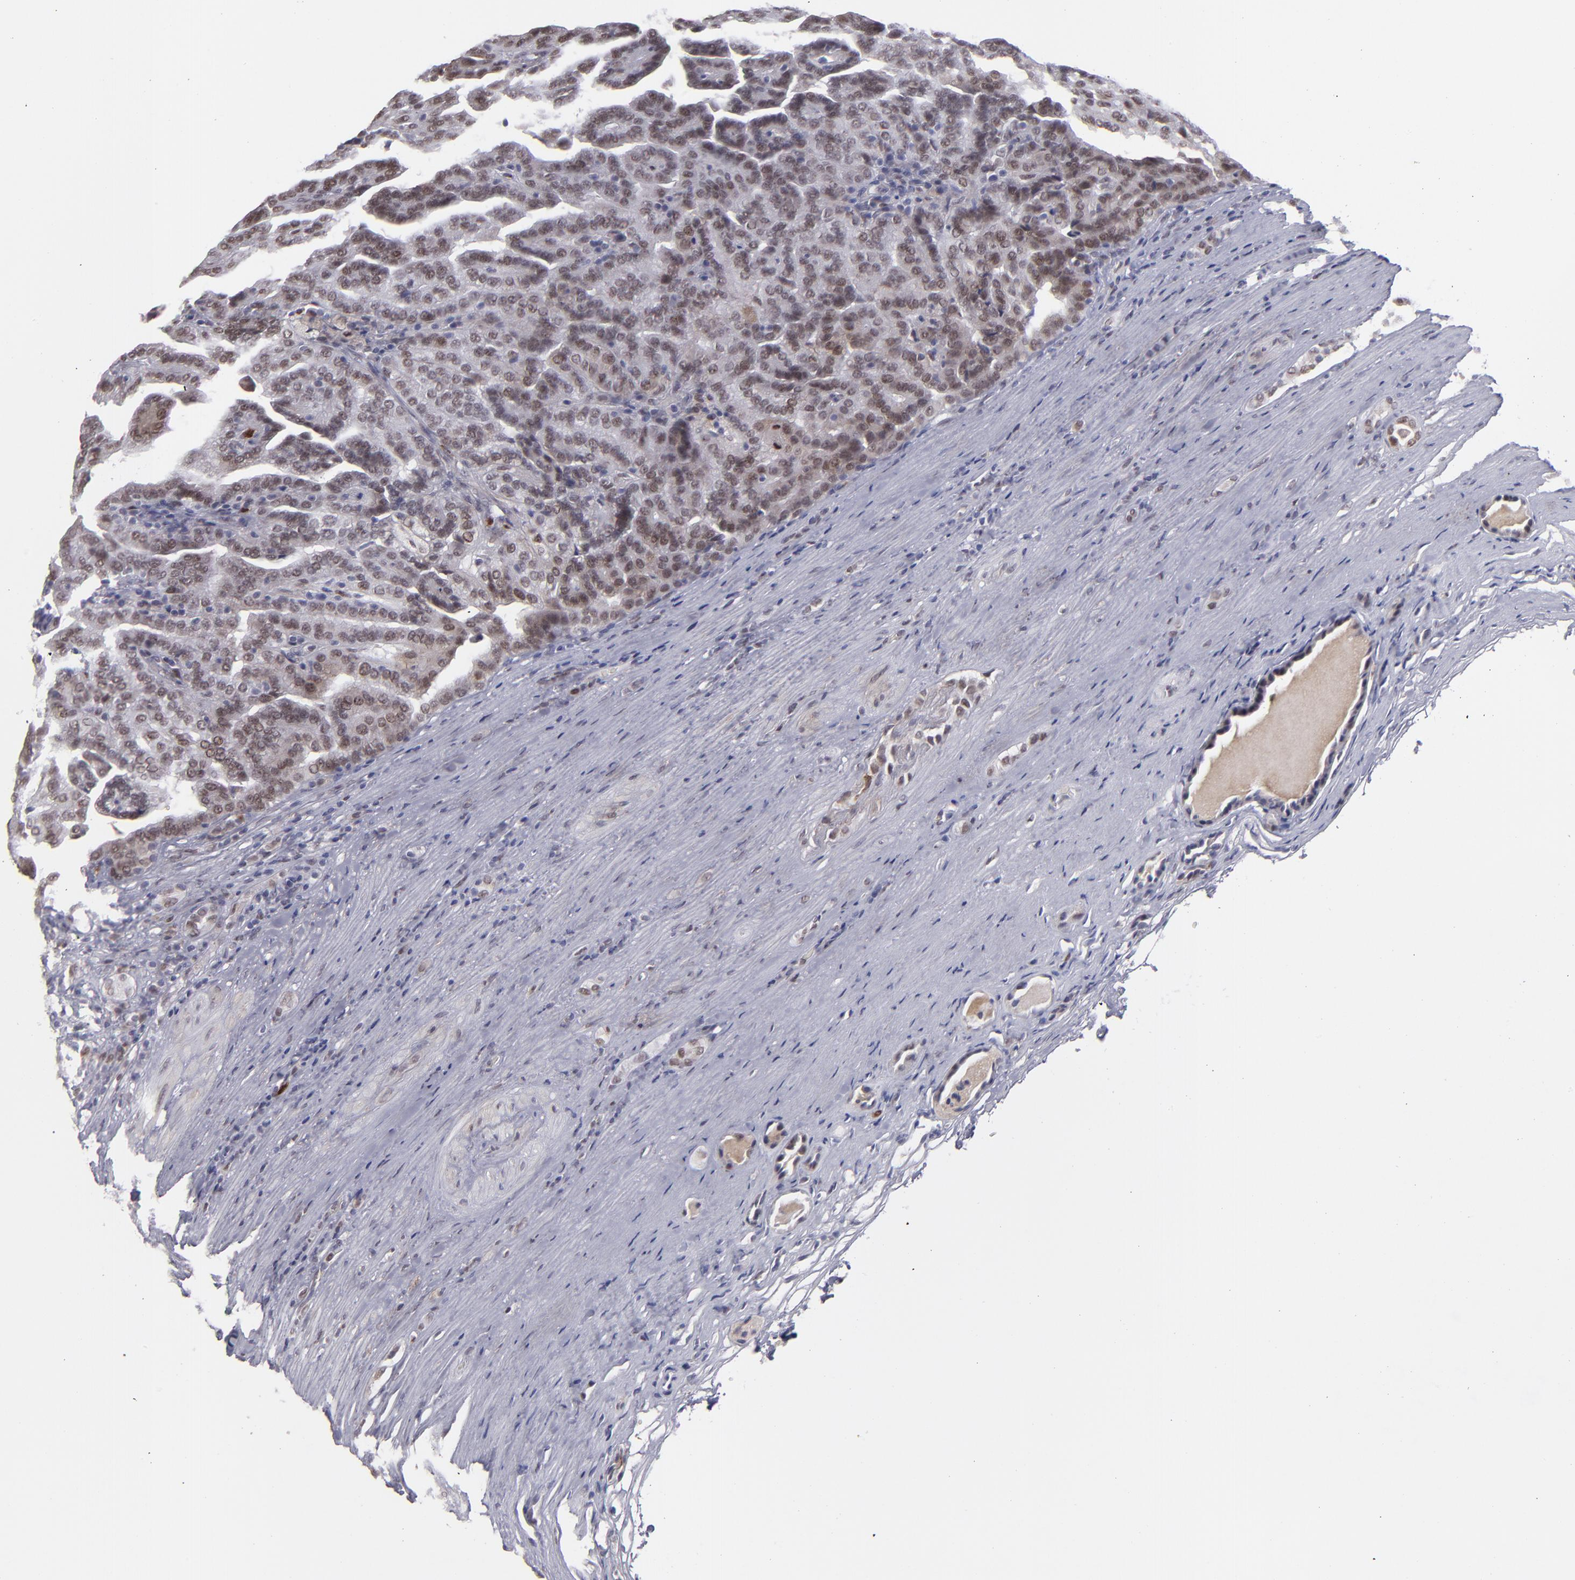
{"staining": {"intensity": "strong", "quantity": ">75%", "location": "nuclear"}, "tissue": "renal cancer", "cell_type": "Tumor cells", "image_type": "cancer", "snomed": [{"axis": "morphology", "description": "Adenocarcinoma, NOS"}, {"axis": "topography", "description": "Kidney"}], "caption": "Protein analysis of renal adenocarcinoma tissue reveals strong nuclear staining in about >75% of tumor cells.", "gene": "RREB1", "patient": {"sex": "male", "age": 61}}